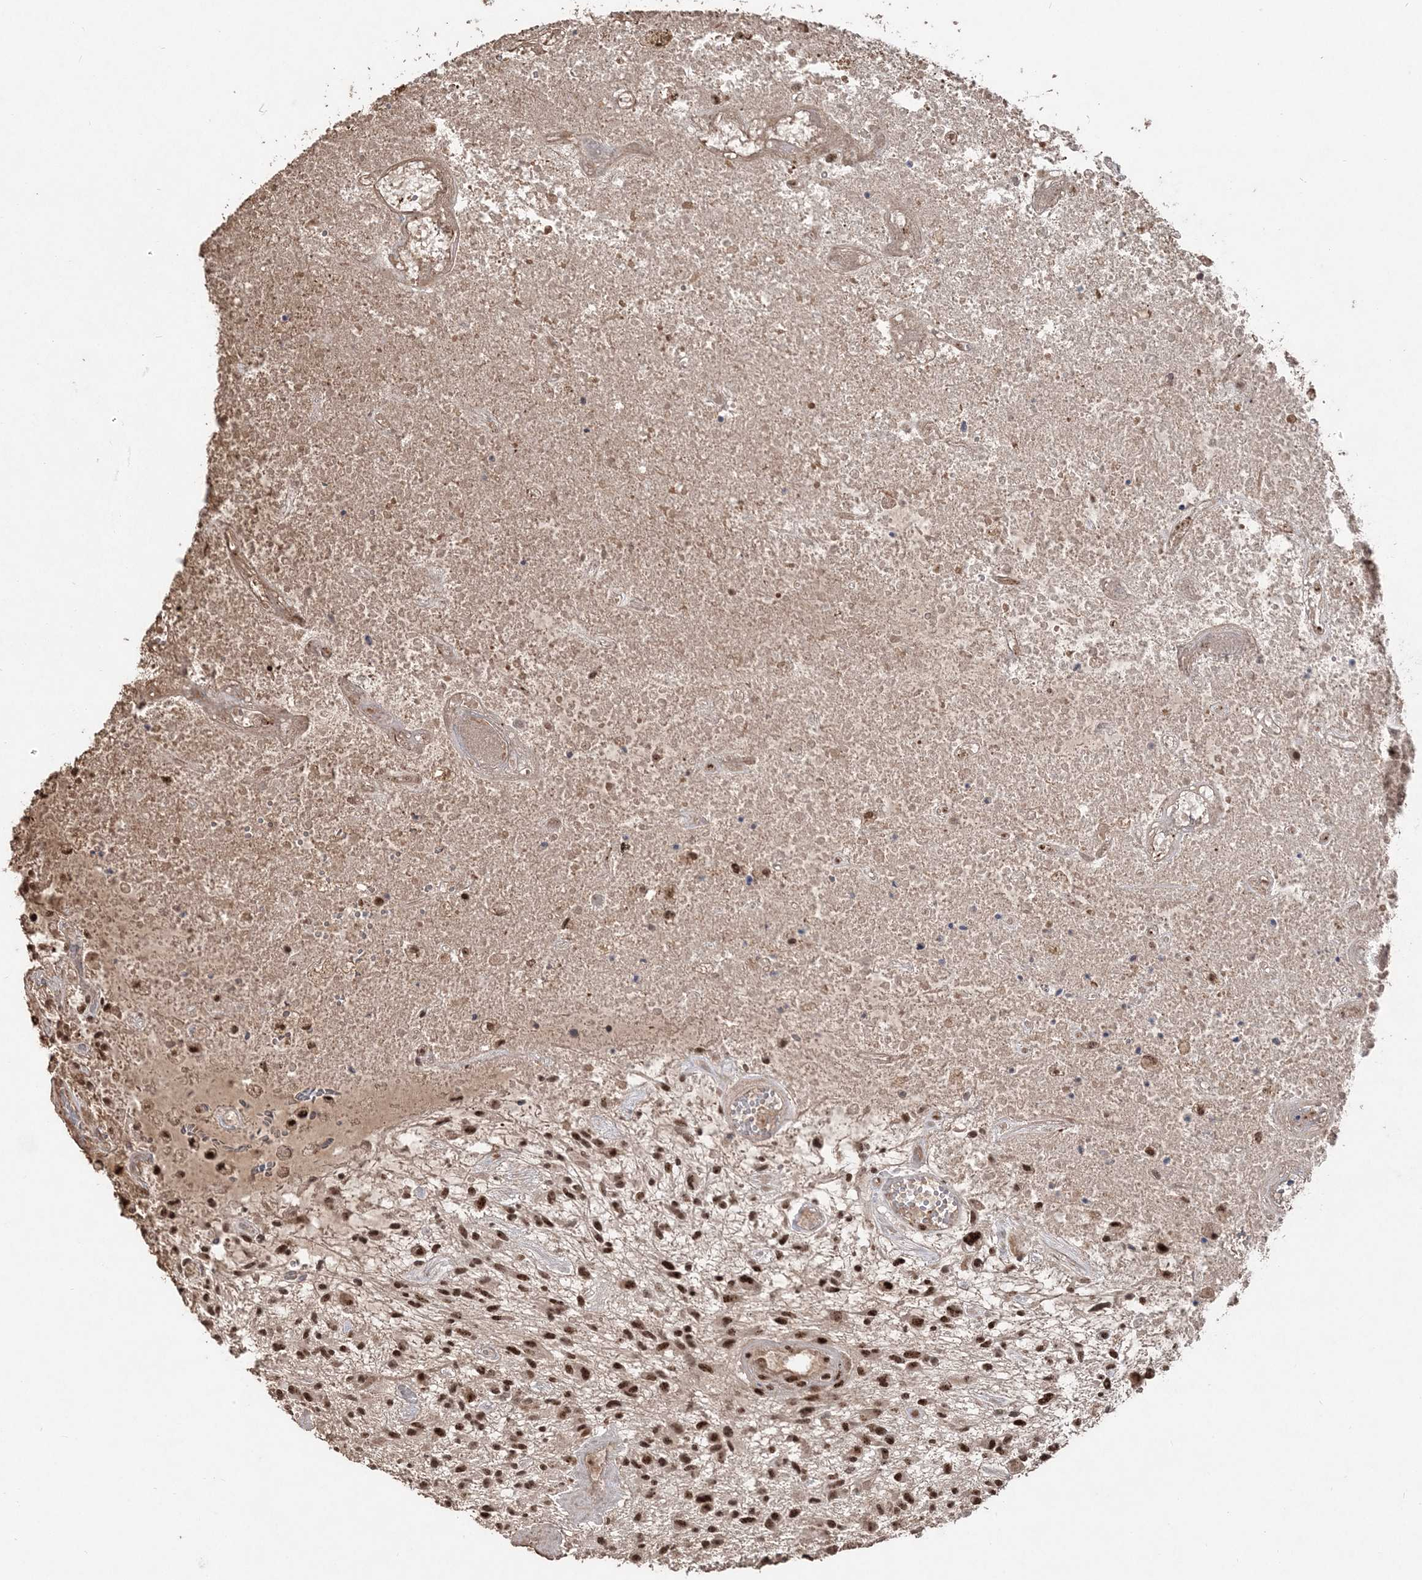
{"staining": {"intensity": "strong", "quantity": ">75%", "location": "nuclear"}, "tissue": "glioma", "cell_type": "Tumor cells", "image_type": "cancer", "snomed": [{"axis": "morphology", "description": "Glioma, malignant, High grade"}, {"axis": "topography", "description": "Brain"}], "caption": "DAB immunohistochemical staining of malignant glioma (high-grade) displays strong nuclear protein staining in approximately >75% of tumor cells.", "gene": "RBM17", "patient": {"sex": "male", "age": 47}}